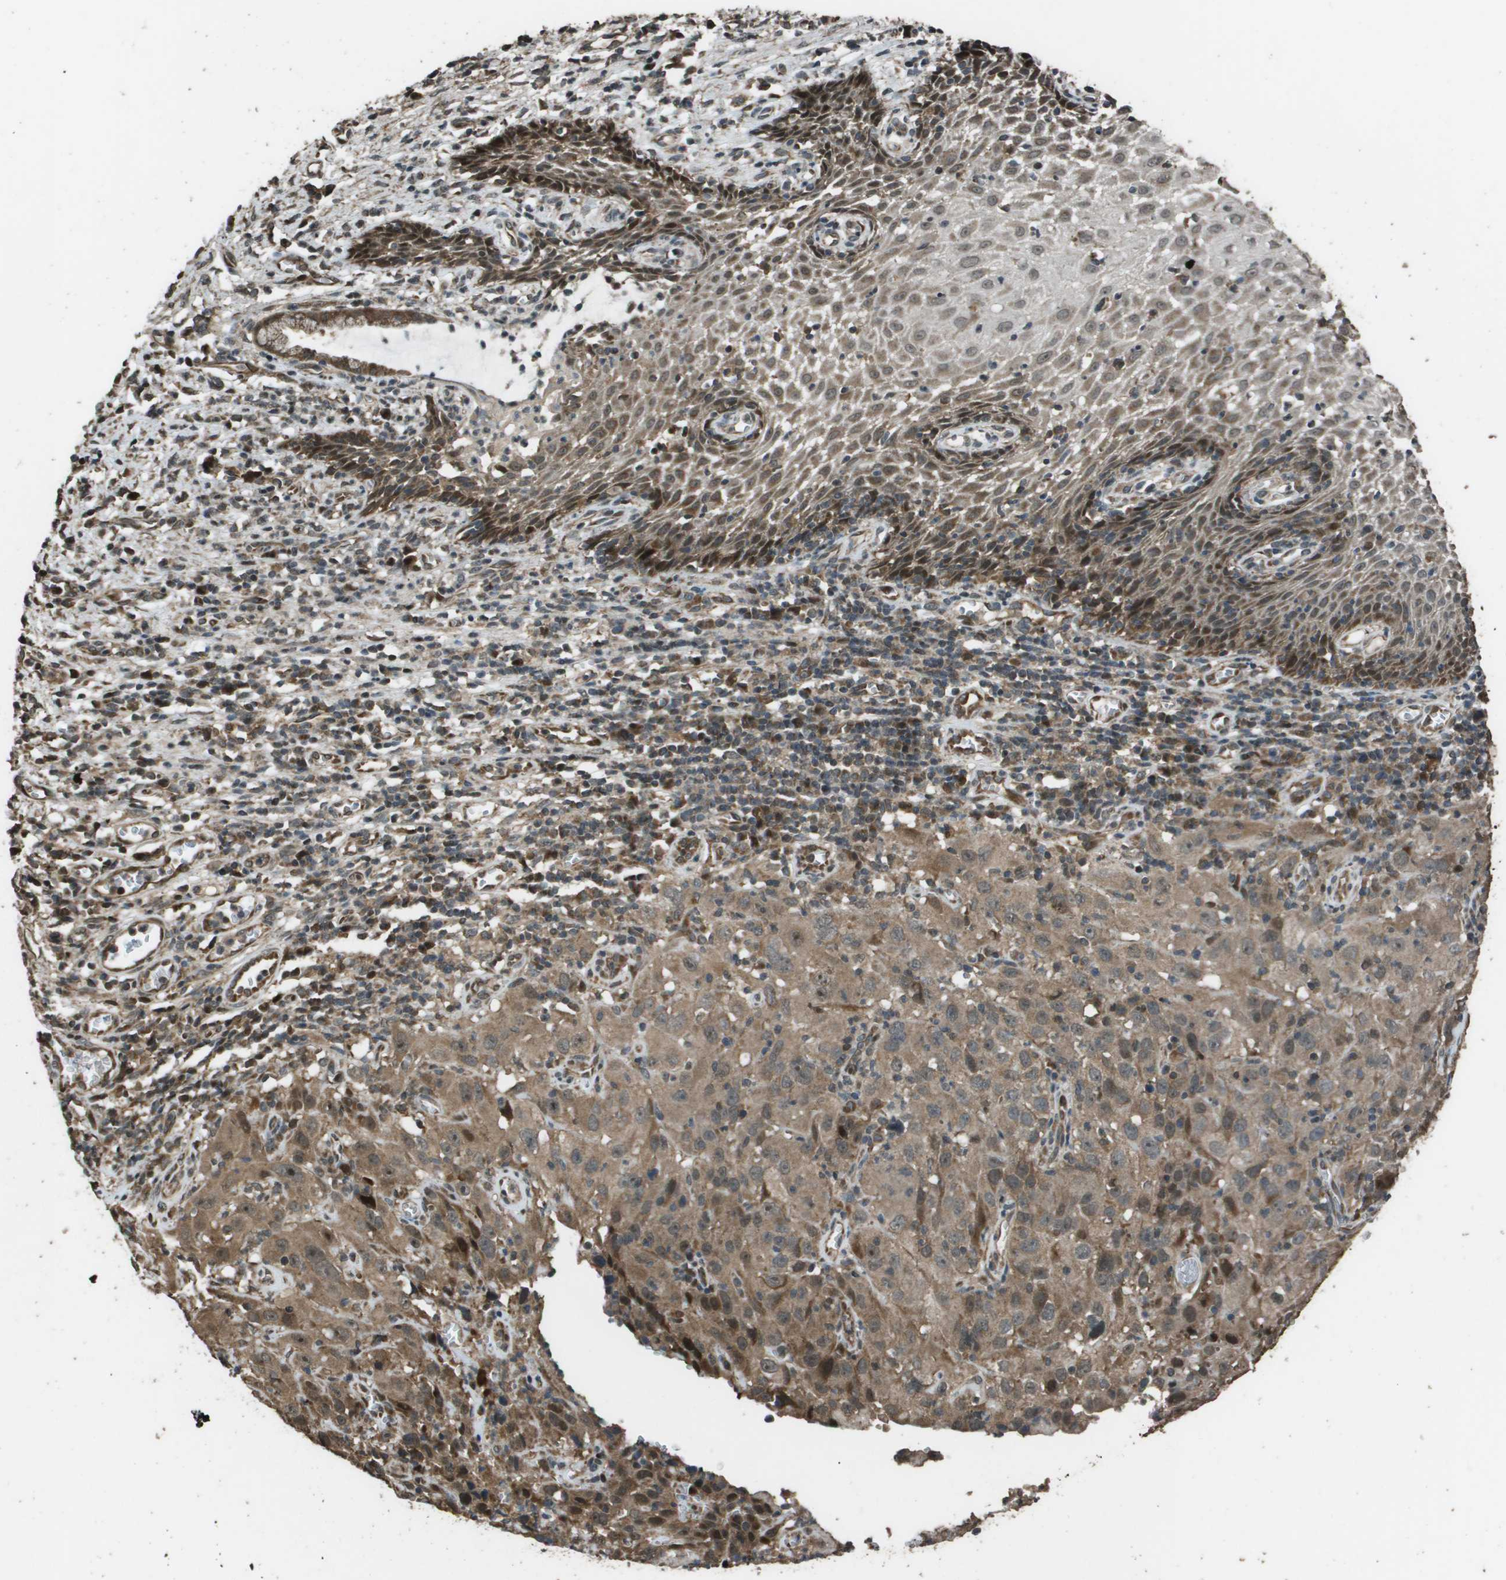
{"staining": {"intensity": "moderate", "quantity": ">75%", "location": "cytoplasmic/membranous"}, "tissue": "cervical cancer", "cell_type": "Tumor cells", "image_type": "cancer", "snomed": [{"axis": "morphology", "description": "Squamous cell carcinoma, NOS"}, {"axis": "topography", "description": "Cervix"}], "caption": "Tumor cells demonstrate medium levels of moderate cytoplasmic/membranous positivity in about >75% of cells in human cervical cancer (squamous cell carcinoma). The staining is performed using DAB brown chromogen to label protein expression. The nuclei are counter-stained blue using hematoxylin.", "gene": "FIG4", "patient": {"sex": "female", "age": 32}}